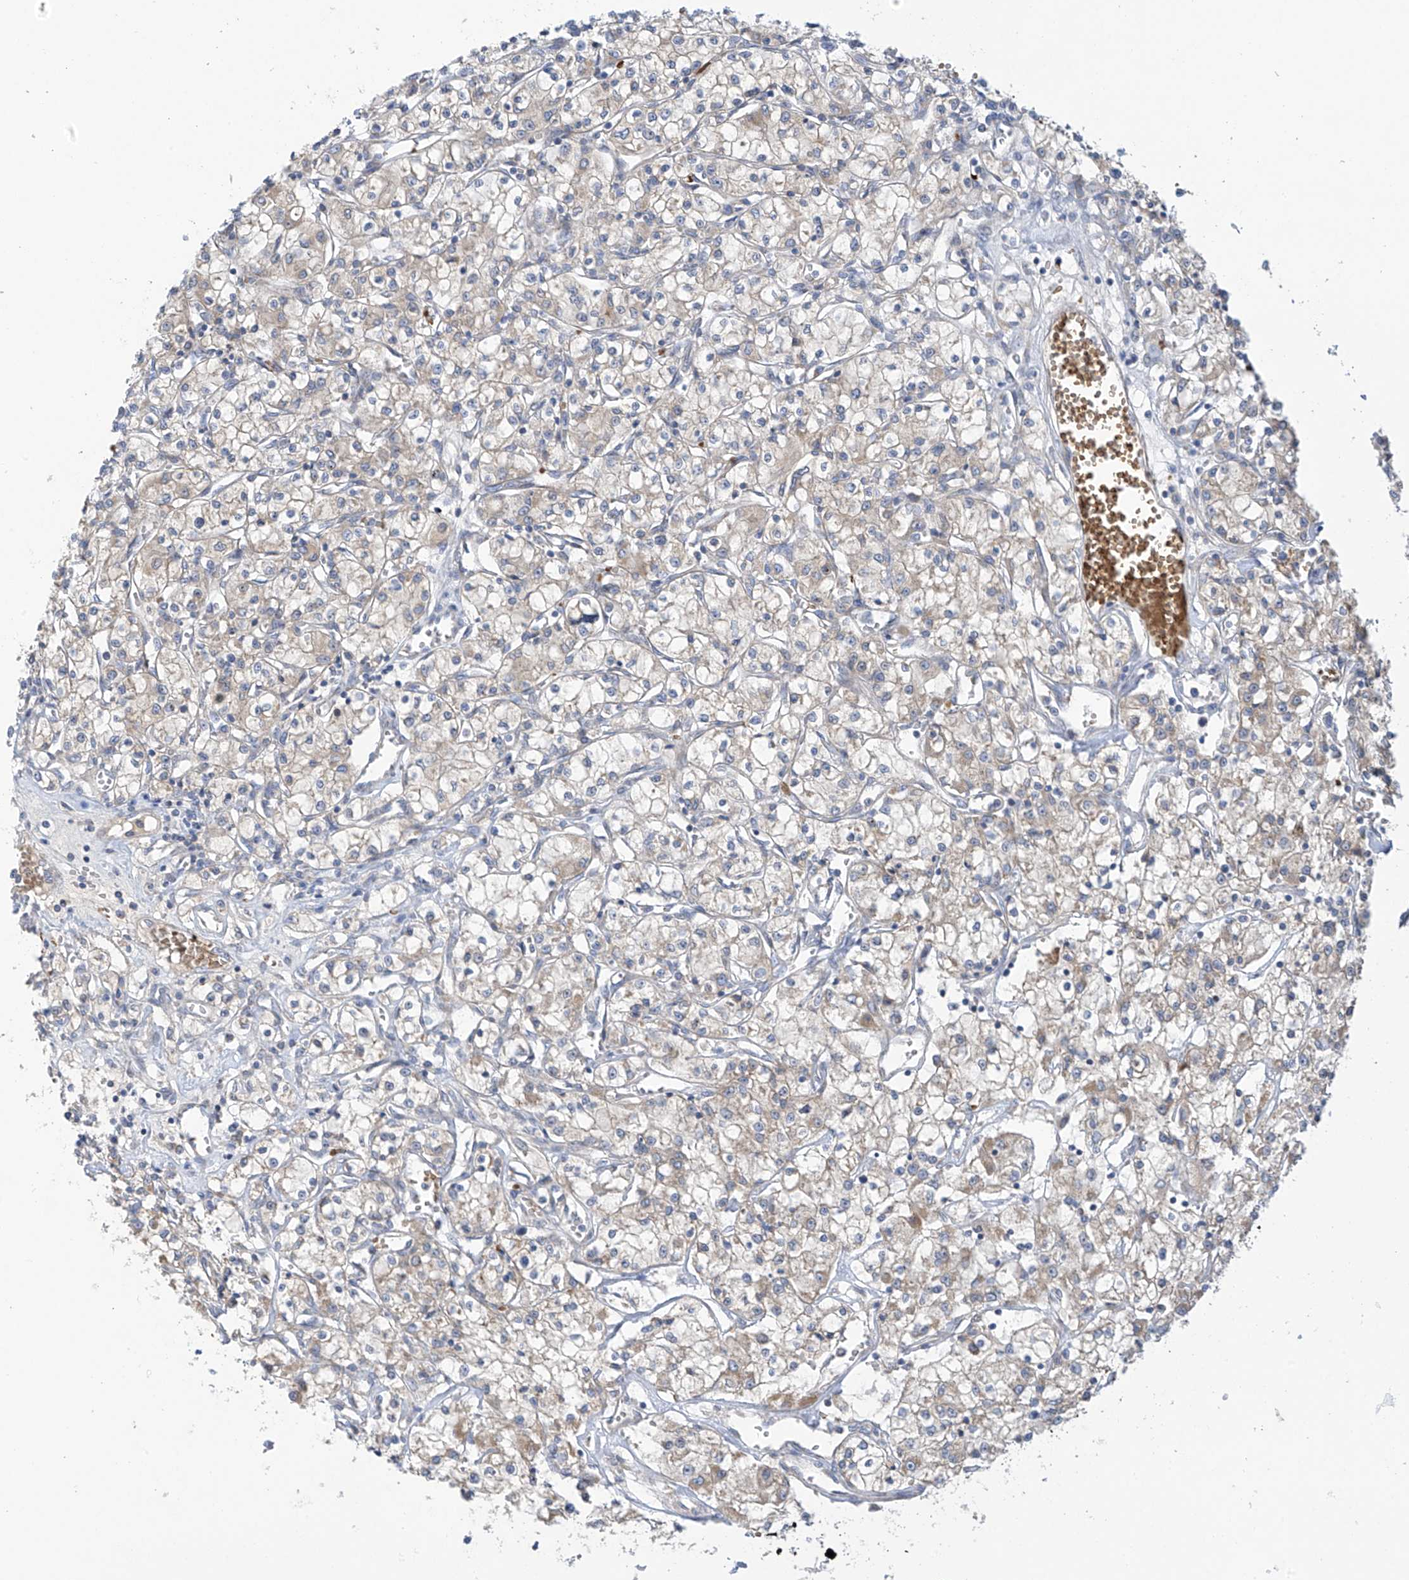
{"staining": {"intensity": "weak", "quantity": "25%-75%", "location": "cytoplasmic/membranous"}, "tissue": "renal cancer", "cell_type": "Tumor cells", "image_type": "cancer", "snomed": [{"axis": "morphology", "description": "Adenocarcinoma, NOS"}, {"axis": "topography", "description": "Kidney"}], "caption": "Renal cancer (adenocarcinoma) tissue reveals weak cytoplasmic/membranous positivity in approximately 25%-75% of tumor cells, visualized by immunohistochemistry.", "gene": "METTL18", "patient": {"sex": "female", "age": 59}}